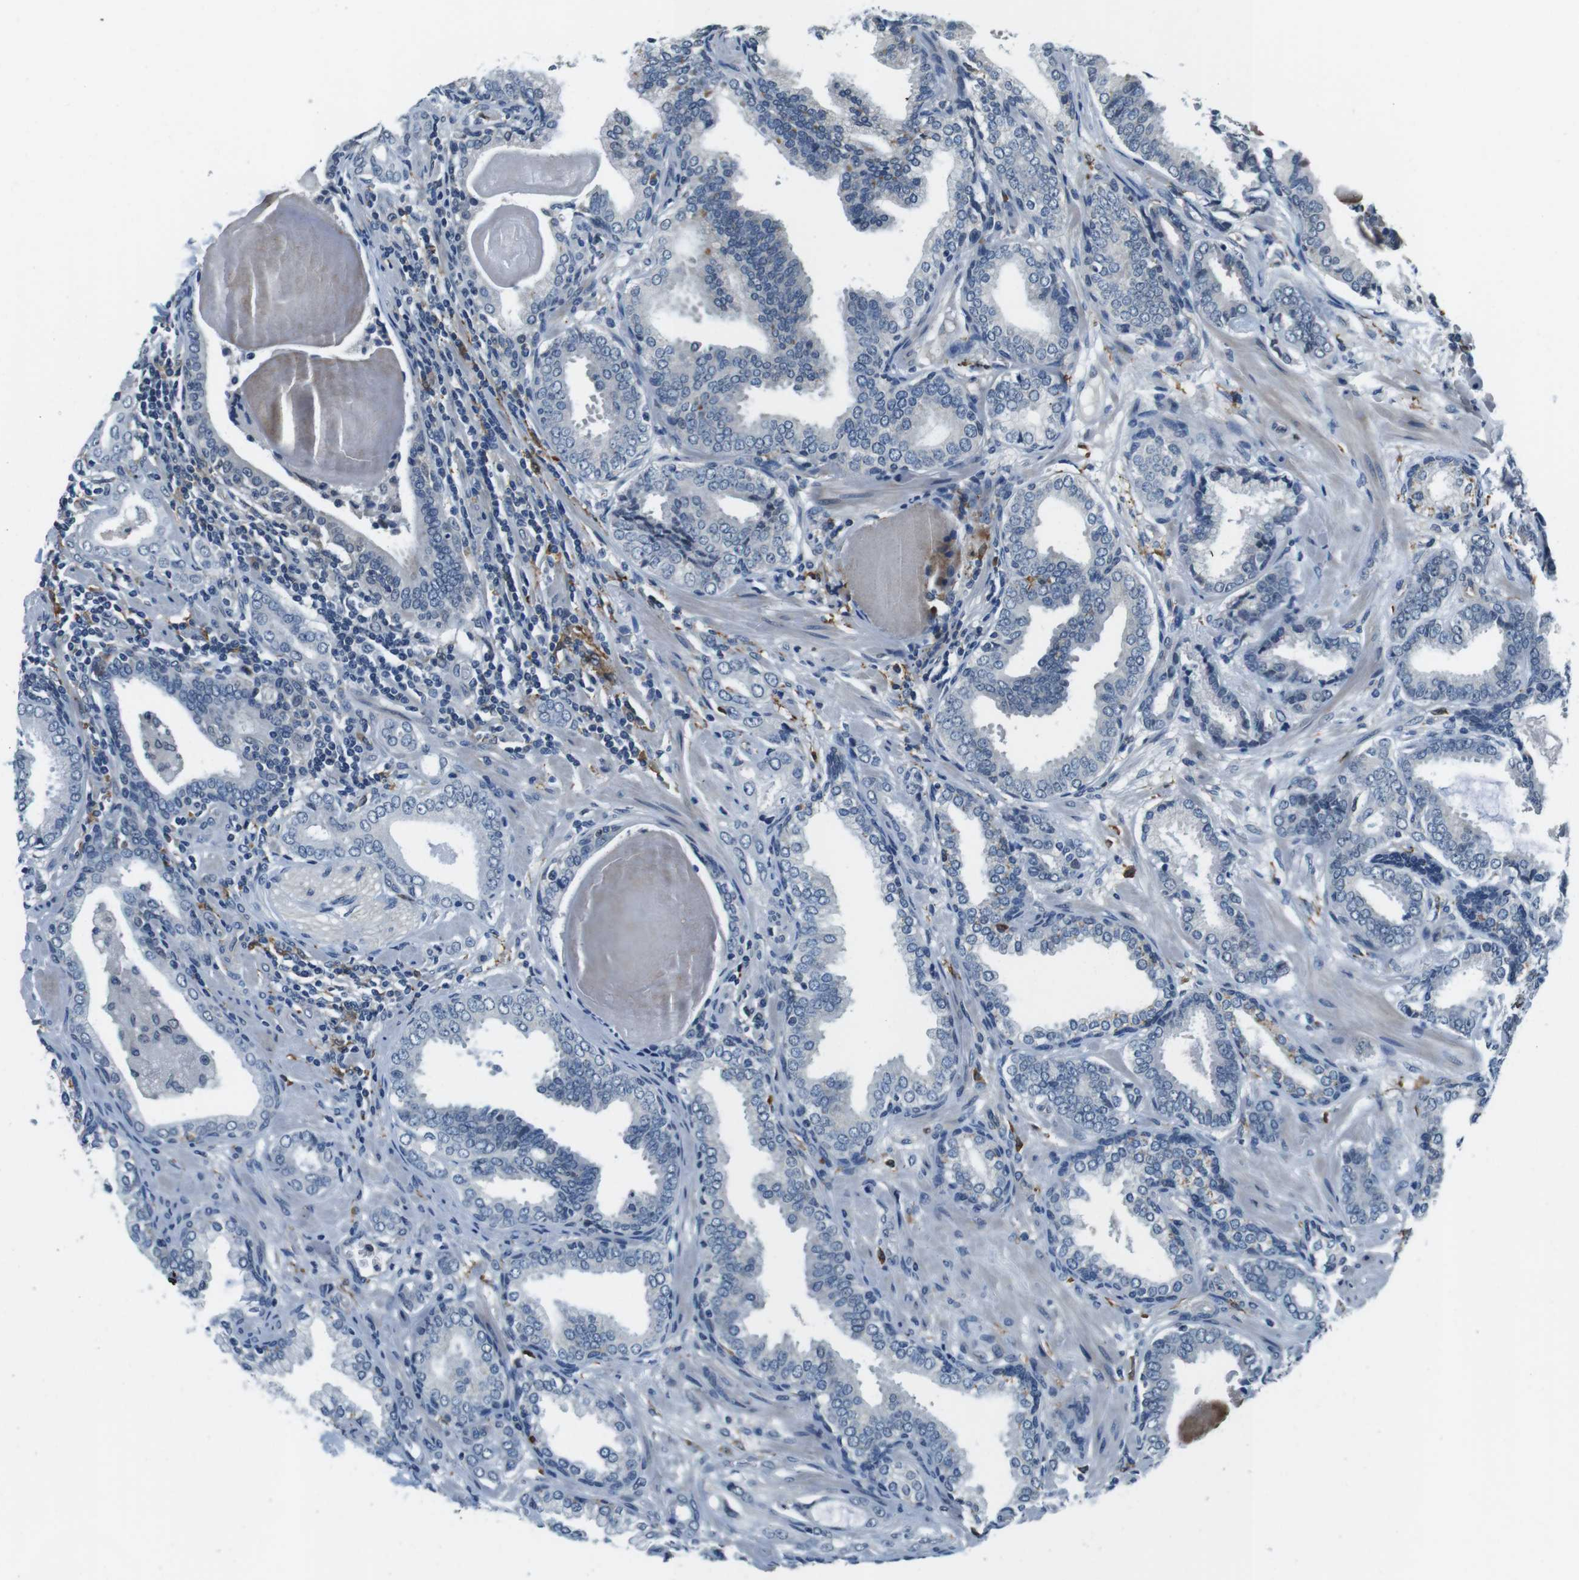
{"staining": {"intensity": "negative", "quantity": "none", "location": "none"}, "tissue": "prostate cancer", "cell_type": "Tumor cells", "image_type": "cancer", "snomed": [{"axis": "morphology", "description": "Adenocarcinoma, Low grade"}, {"axis": "topography", "description": "Prostate"}], "caption": "A micrograph of prostate cancer stained for a protein shows no brown staining in tumor cells.", "gene": "CD163L1", "patient": {"sex": "male", "age": 53}}